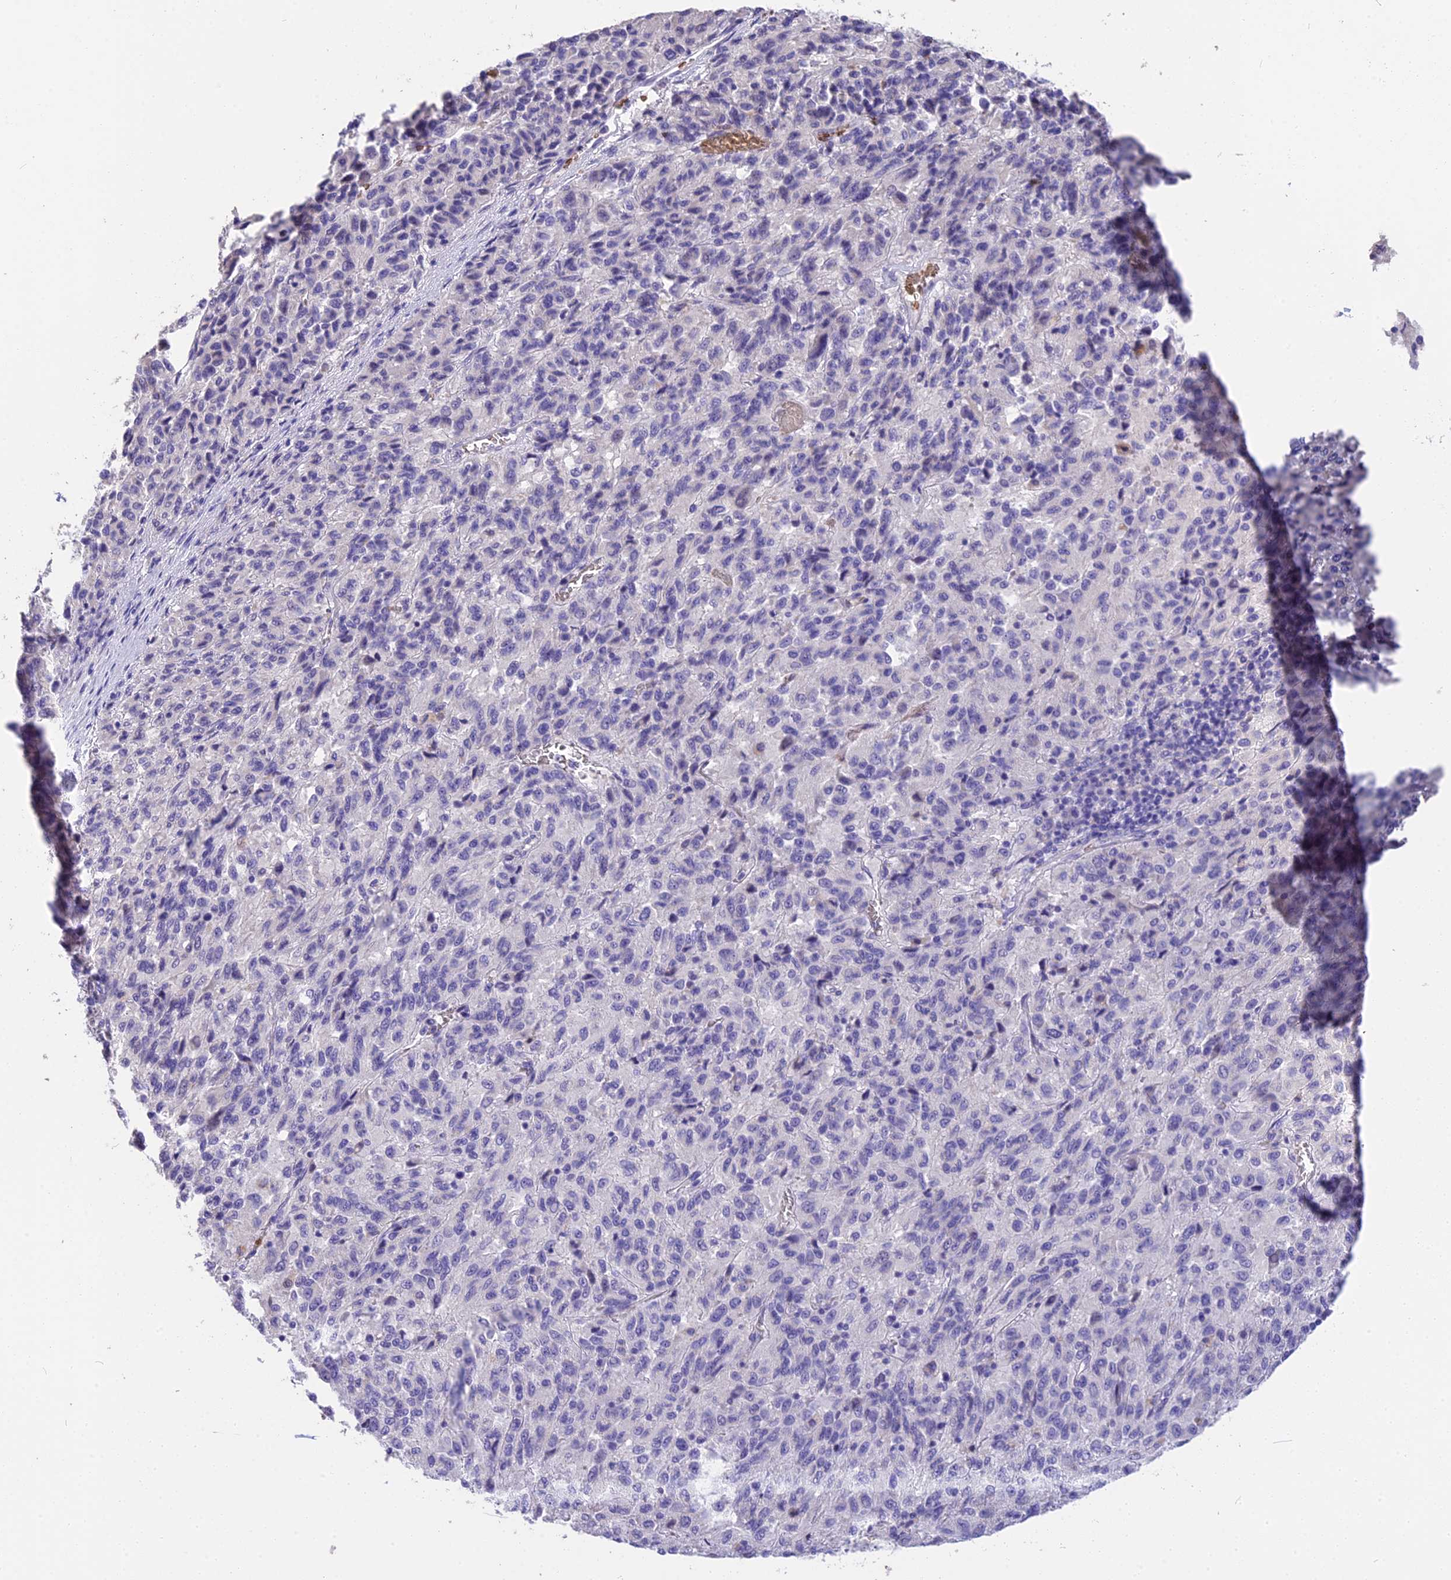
{"staining": {"intensity": "negative", "quantity": "none", "location": "none"}, "tissue": "melanoma", "cell_type": "Tumor cells", "image_type": "cancer", "snomed": [{"axis": "morphology", "description": "Malignant melanoma, Metastatic site"}, {"axis": "topography", "description": "Lung"}], "caption": "A photomicrograph of human melanoma is negative for staining in tumor cells. Brightfield microscopy of IHC stained with DAB (brown) and hematoxylin (blue), captured at high magnification.", "gene": "TNNC2", "patient": {"sex": "male", "age": 64}}